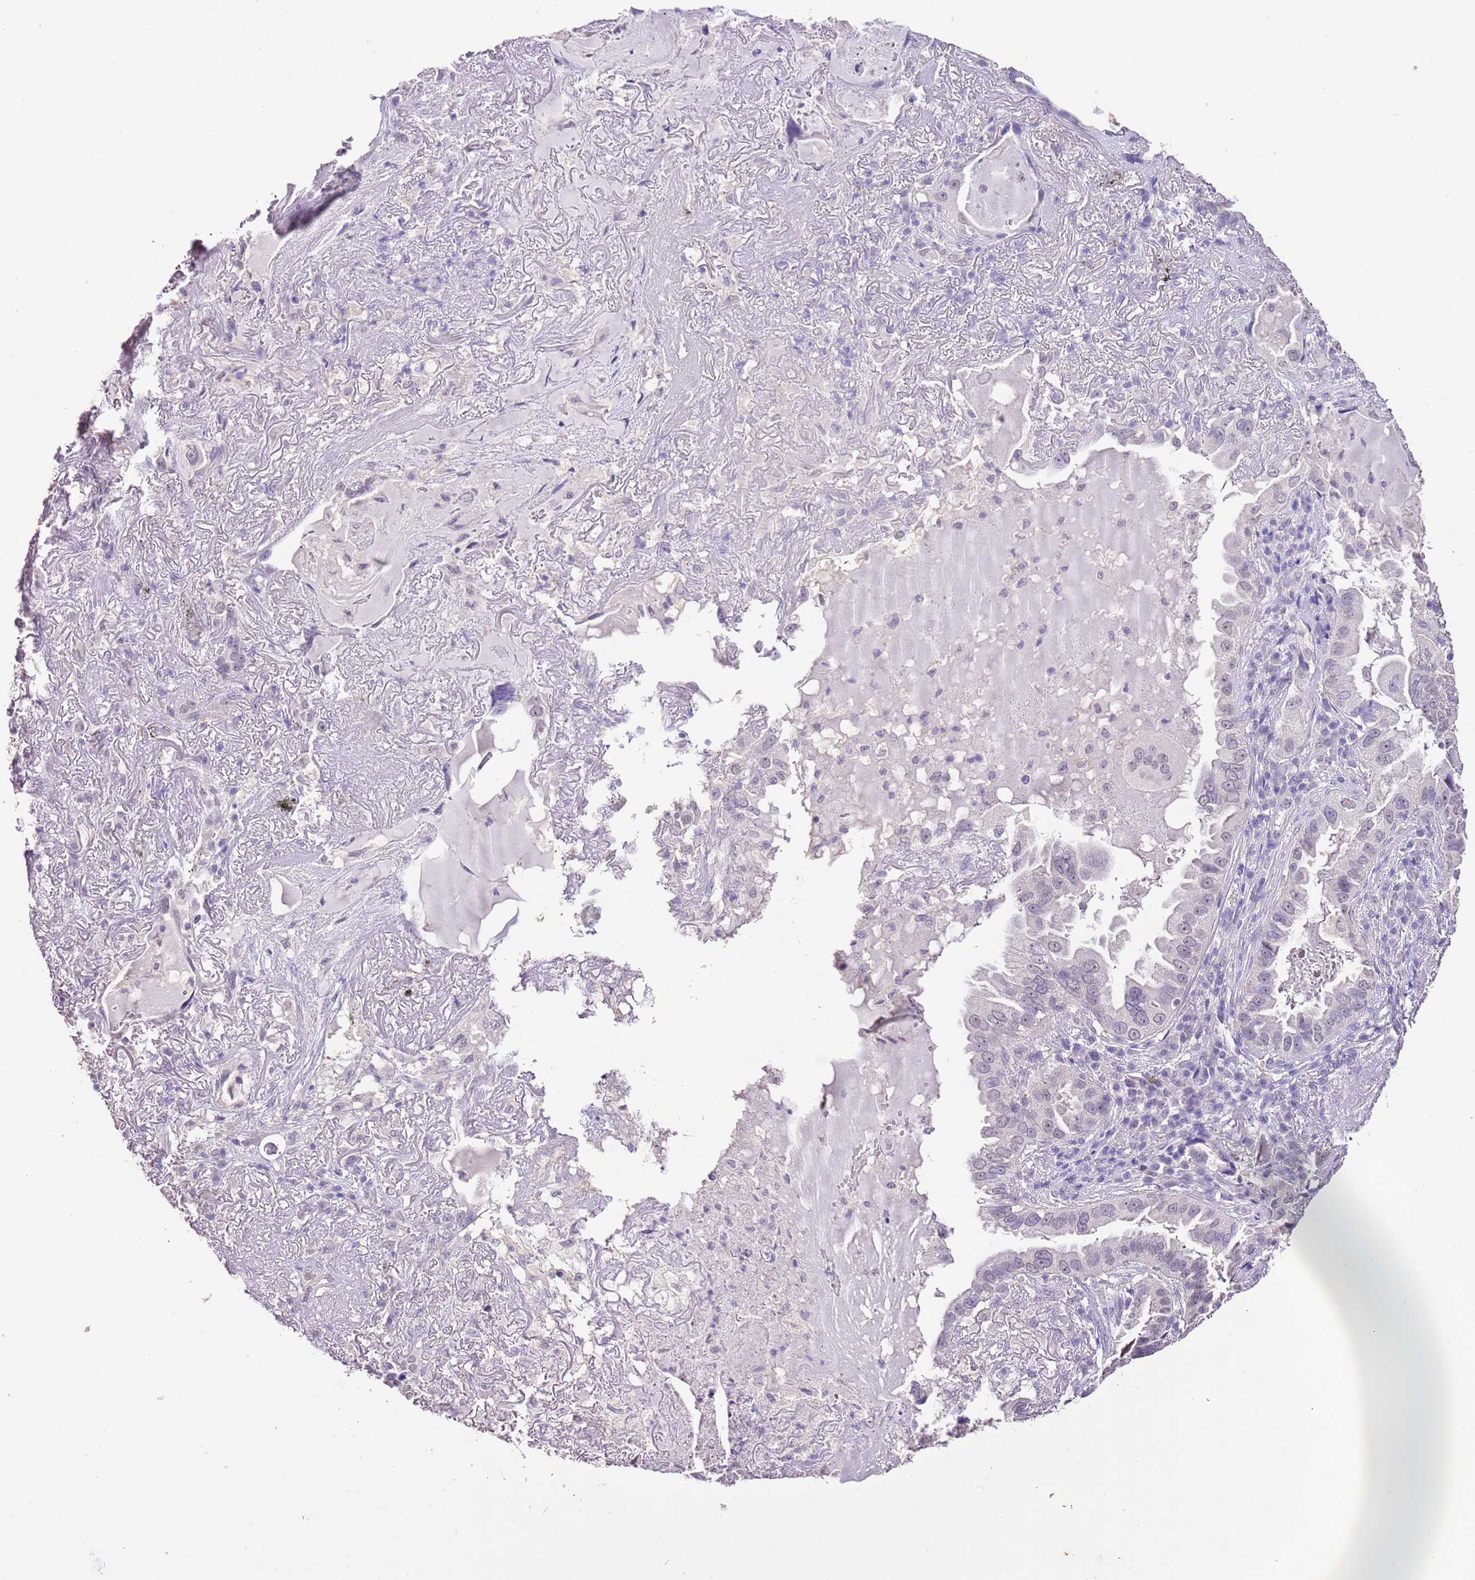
{"staining": {"intensity": "weak", "quantity": "<25%", "location": "nuclear"}, "tissue": "lung cancer", "cell_type": "Tumor cells", "image_type": "cancer", "snomed": [{"axis": "morphology", "description": "Adenocarcinoma, NOS"}, {"axis": "topography", "description": "Lung"}], "caption": "This image is of lung cancer (adenocarcinoma) stained with immunohistochemistry (IHC) to label a protein in brown with the nuclei are counter-stained blue. There is no positivity in tumor cells.", "gene": "IZUMO4", "patient": {"sex": "female", "age": 69}}